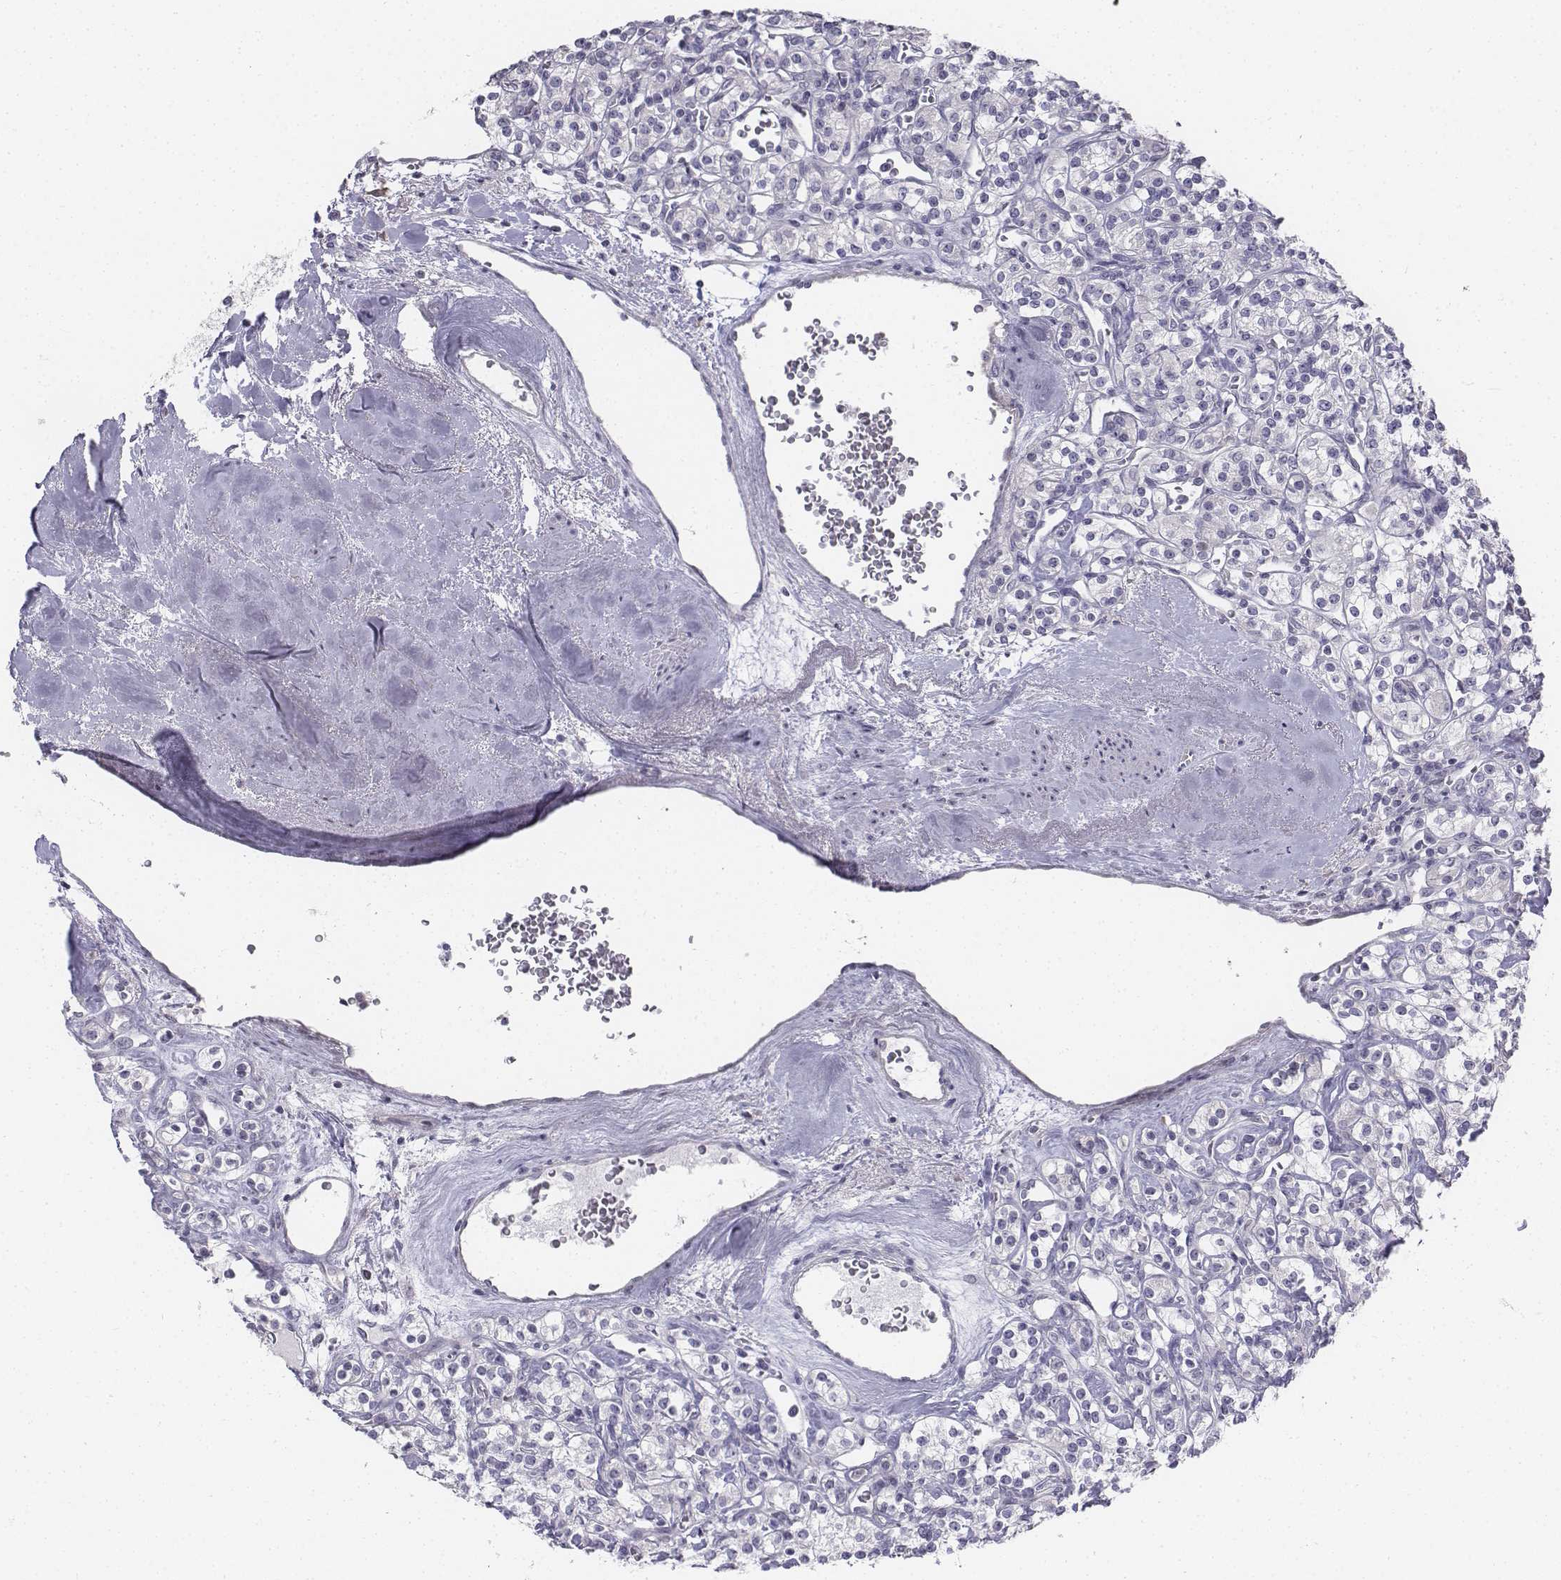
{"staining": {"intensity": "negative", "quantity": "none", "location": "none"}, "tissue": "renal cancer", "cell_type": "Tumor cells", "image_type": "cancer", "snomed": [{"axis": "morphology", "description": "Adenocarcinoma, NOS"}, {"axis": "topography", "description": "Kidney"}], "caption": "Image shows no protein staining in tumor cells of renal adenocarcinoma tissue. (DAB immunohistochemistry with hematoxylin counter stain).", "gene": "PENK", "patient": {"sex": "male", "age": 77}}